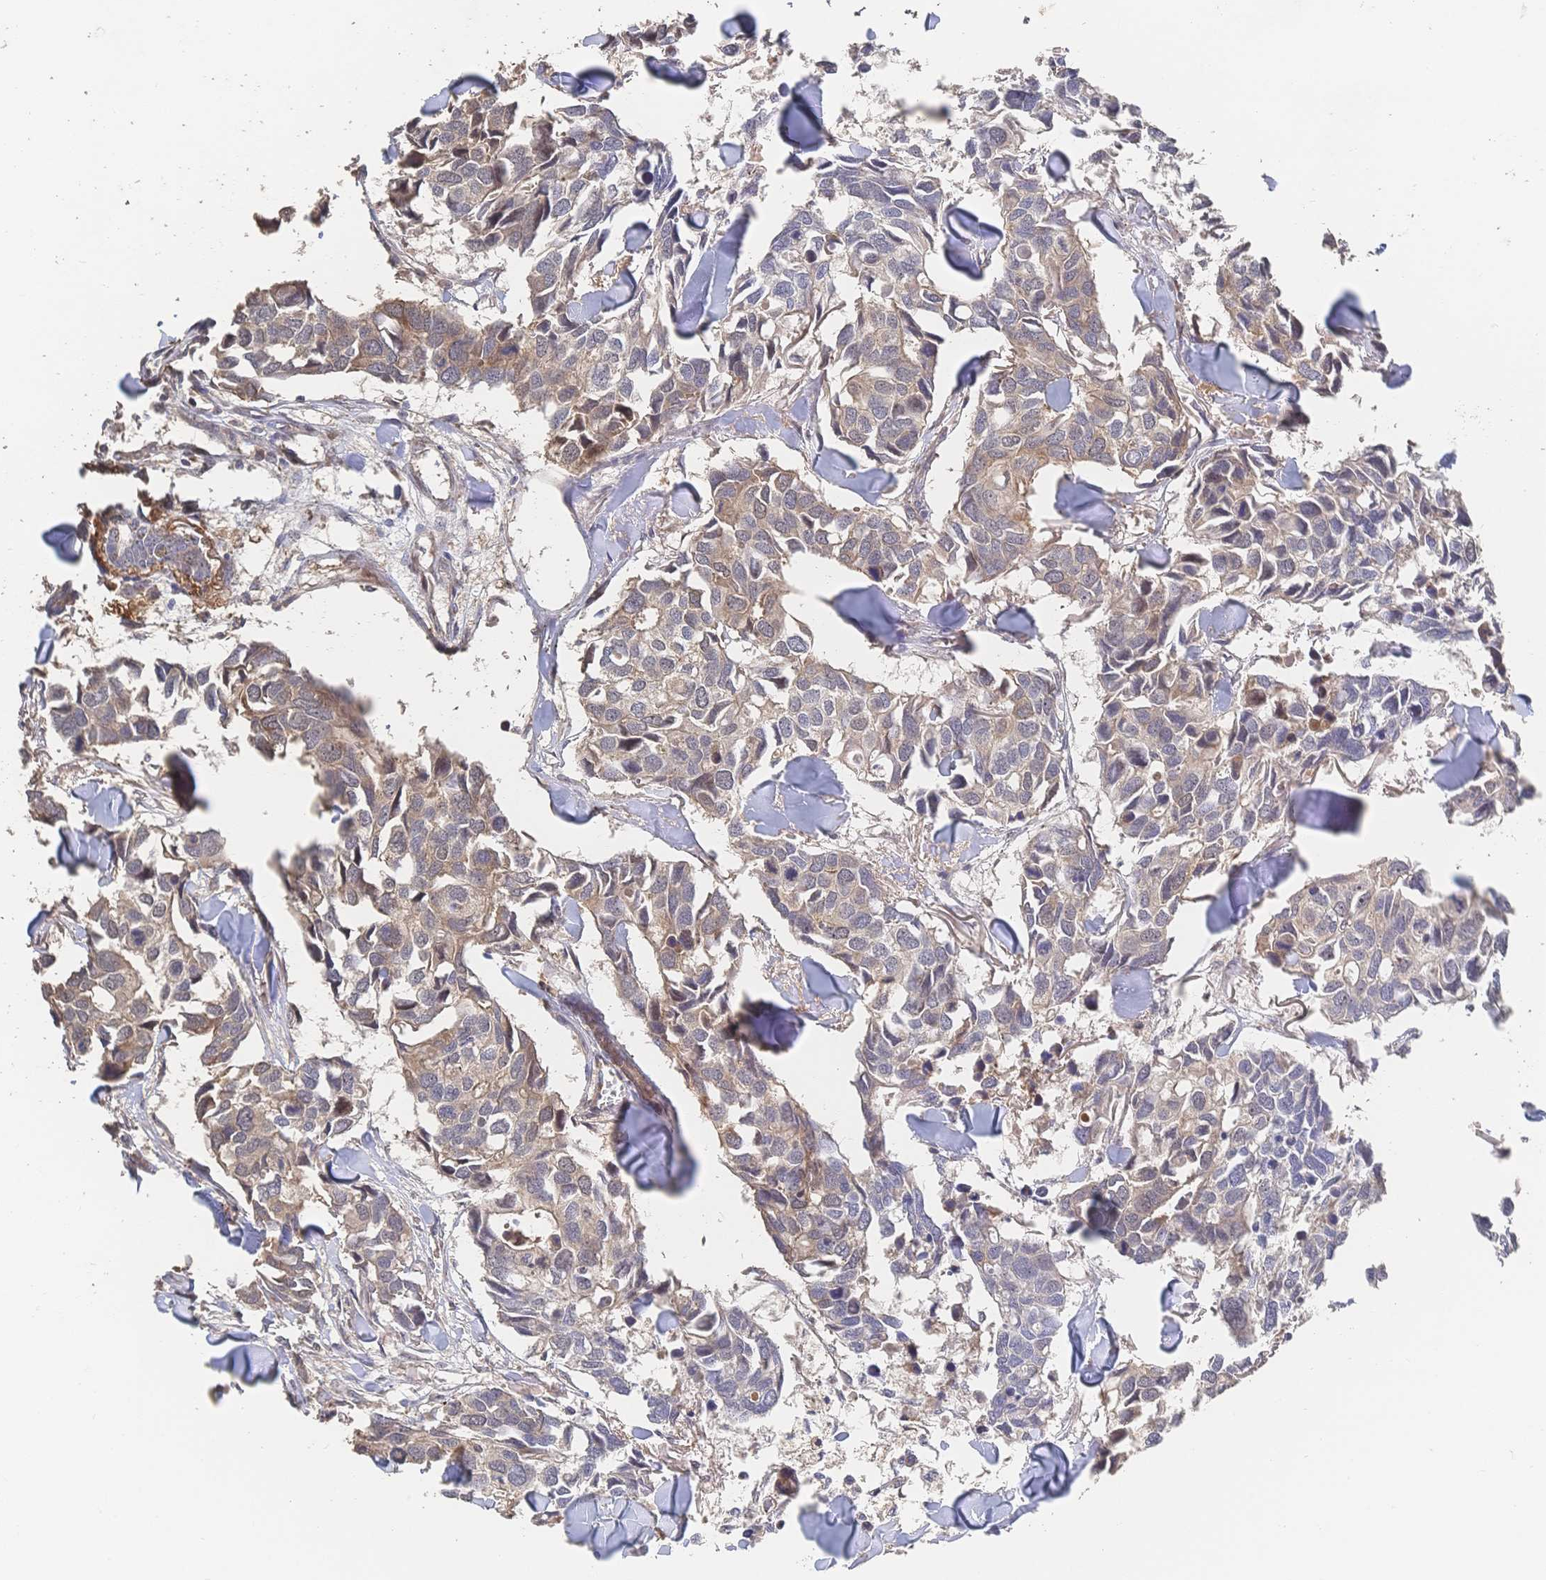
{"staining": {"intensity": "weak", "quantity": ">75%", "location": "cytoplasmic/membranous"}, "tissue": "breast cancer", "cell_type": "Tumor cells", "image_type": "cancer", "snomed": [{"axis": "morphology", "description": "Duct carcinoma"}, {"axis": "topography", "description": "Breast"}], "caption": "Breast cancer was stained to show a protein in brown. There is low levels of weak cytoplasmic/membranous staining in about >75% of tumor cells.", "gene": "DNAJA4", "patient": {"sex": "female", "age": 83}}